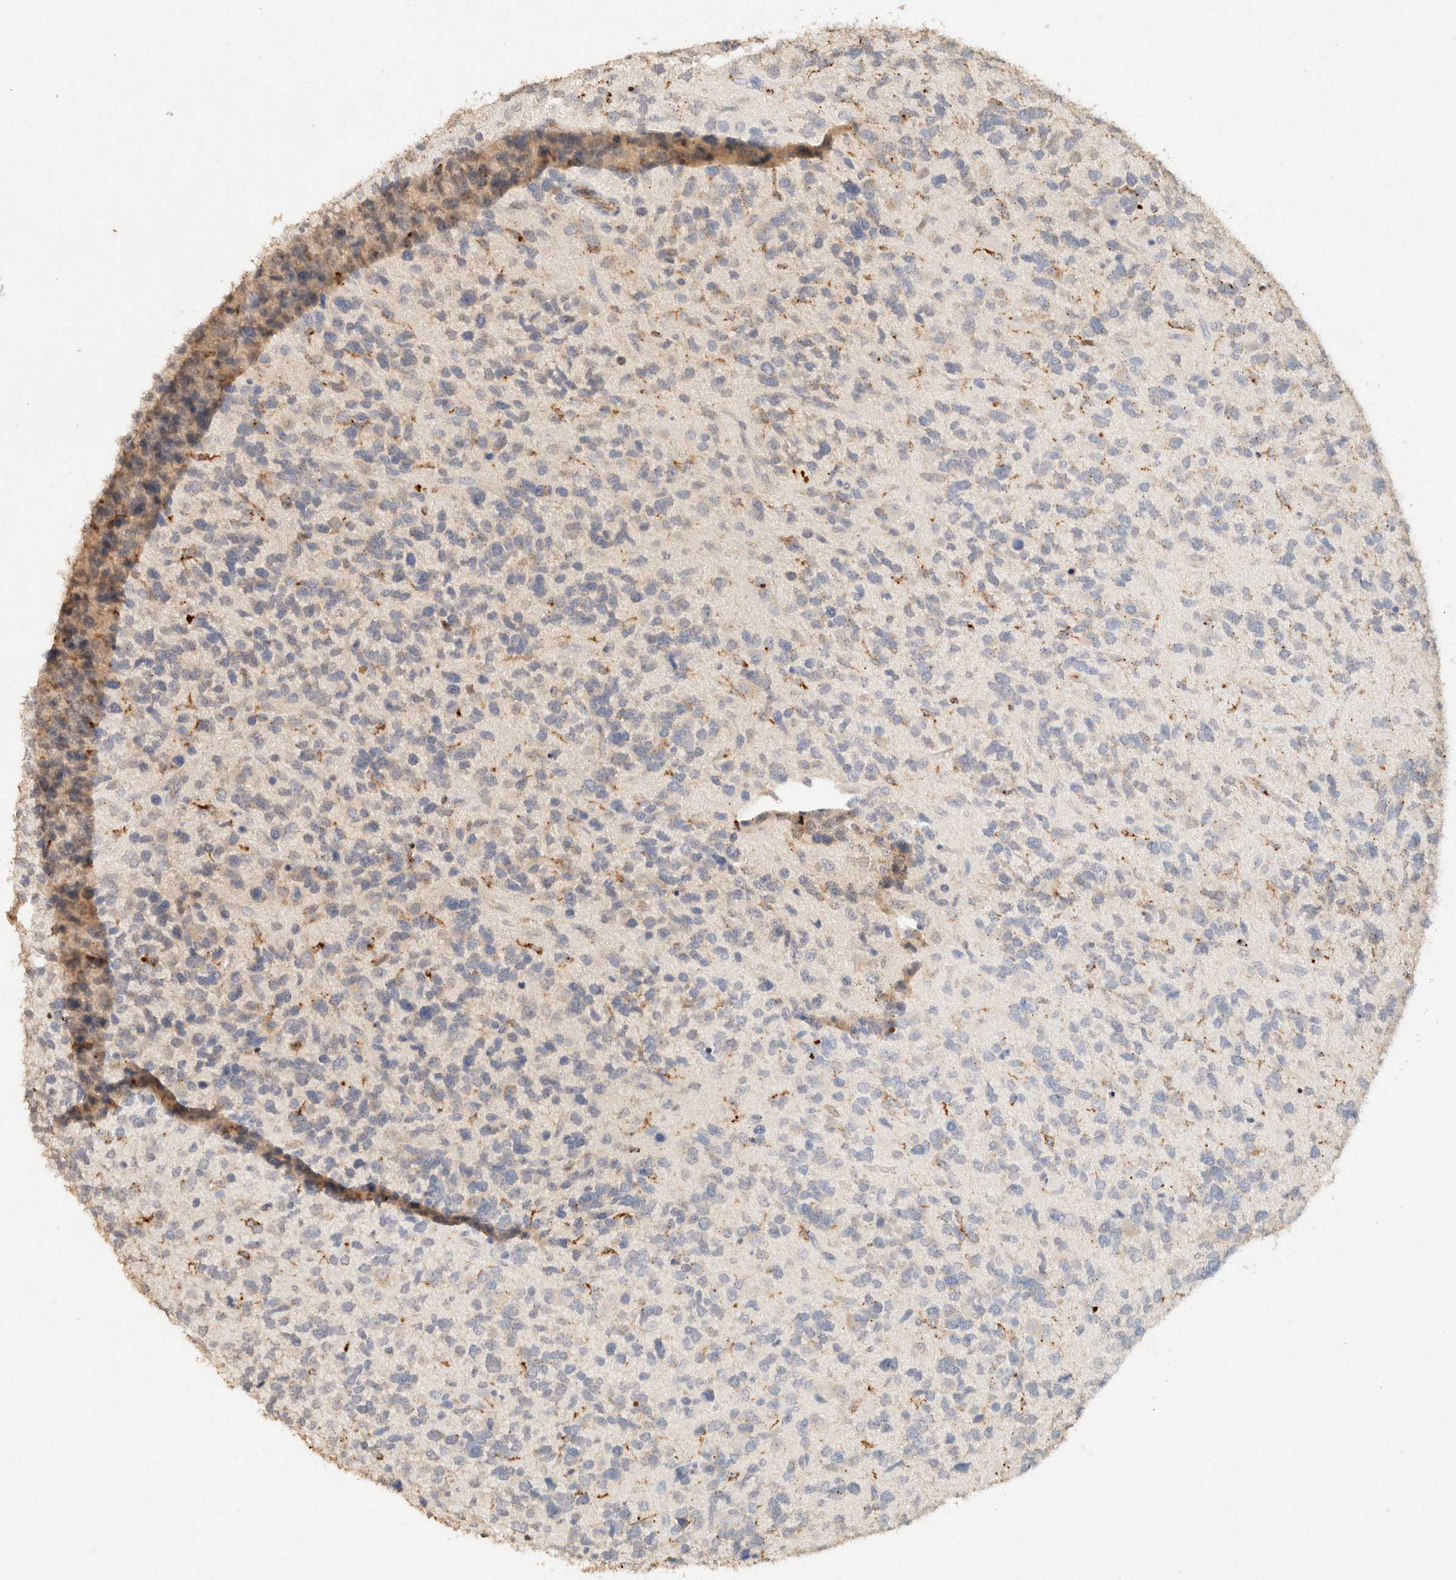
{"staining": {"intensity": "weak", "quantity": "<25%", "location": "cytoplasmic/membranous"}, "tissue": "glioma", "cell_type": "Tumor cells", "image_type": "cancer", "snomed": [{"axis": "morphology", "description": "Glioma, malignant, High grade"}, {"axis": "topography", "description": "Brain"}], "caption": "This is an IHC image of human malignant glioma (high-grade). There is no staining in tumor cells.", "gene": "CTSC", "patient": {"sex": "female", "age": 58}}